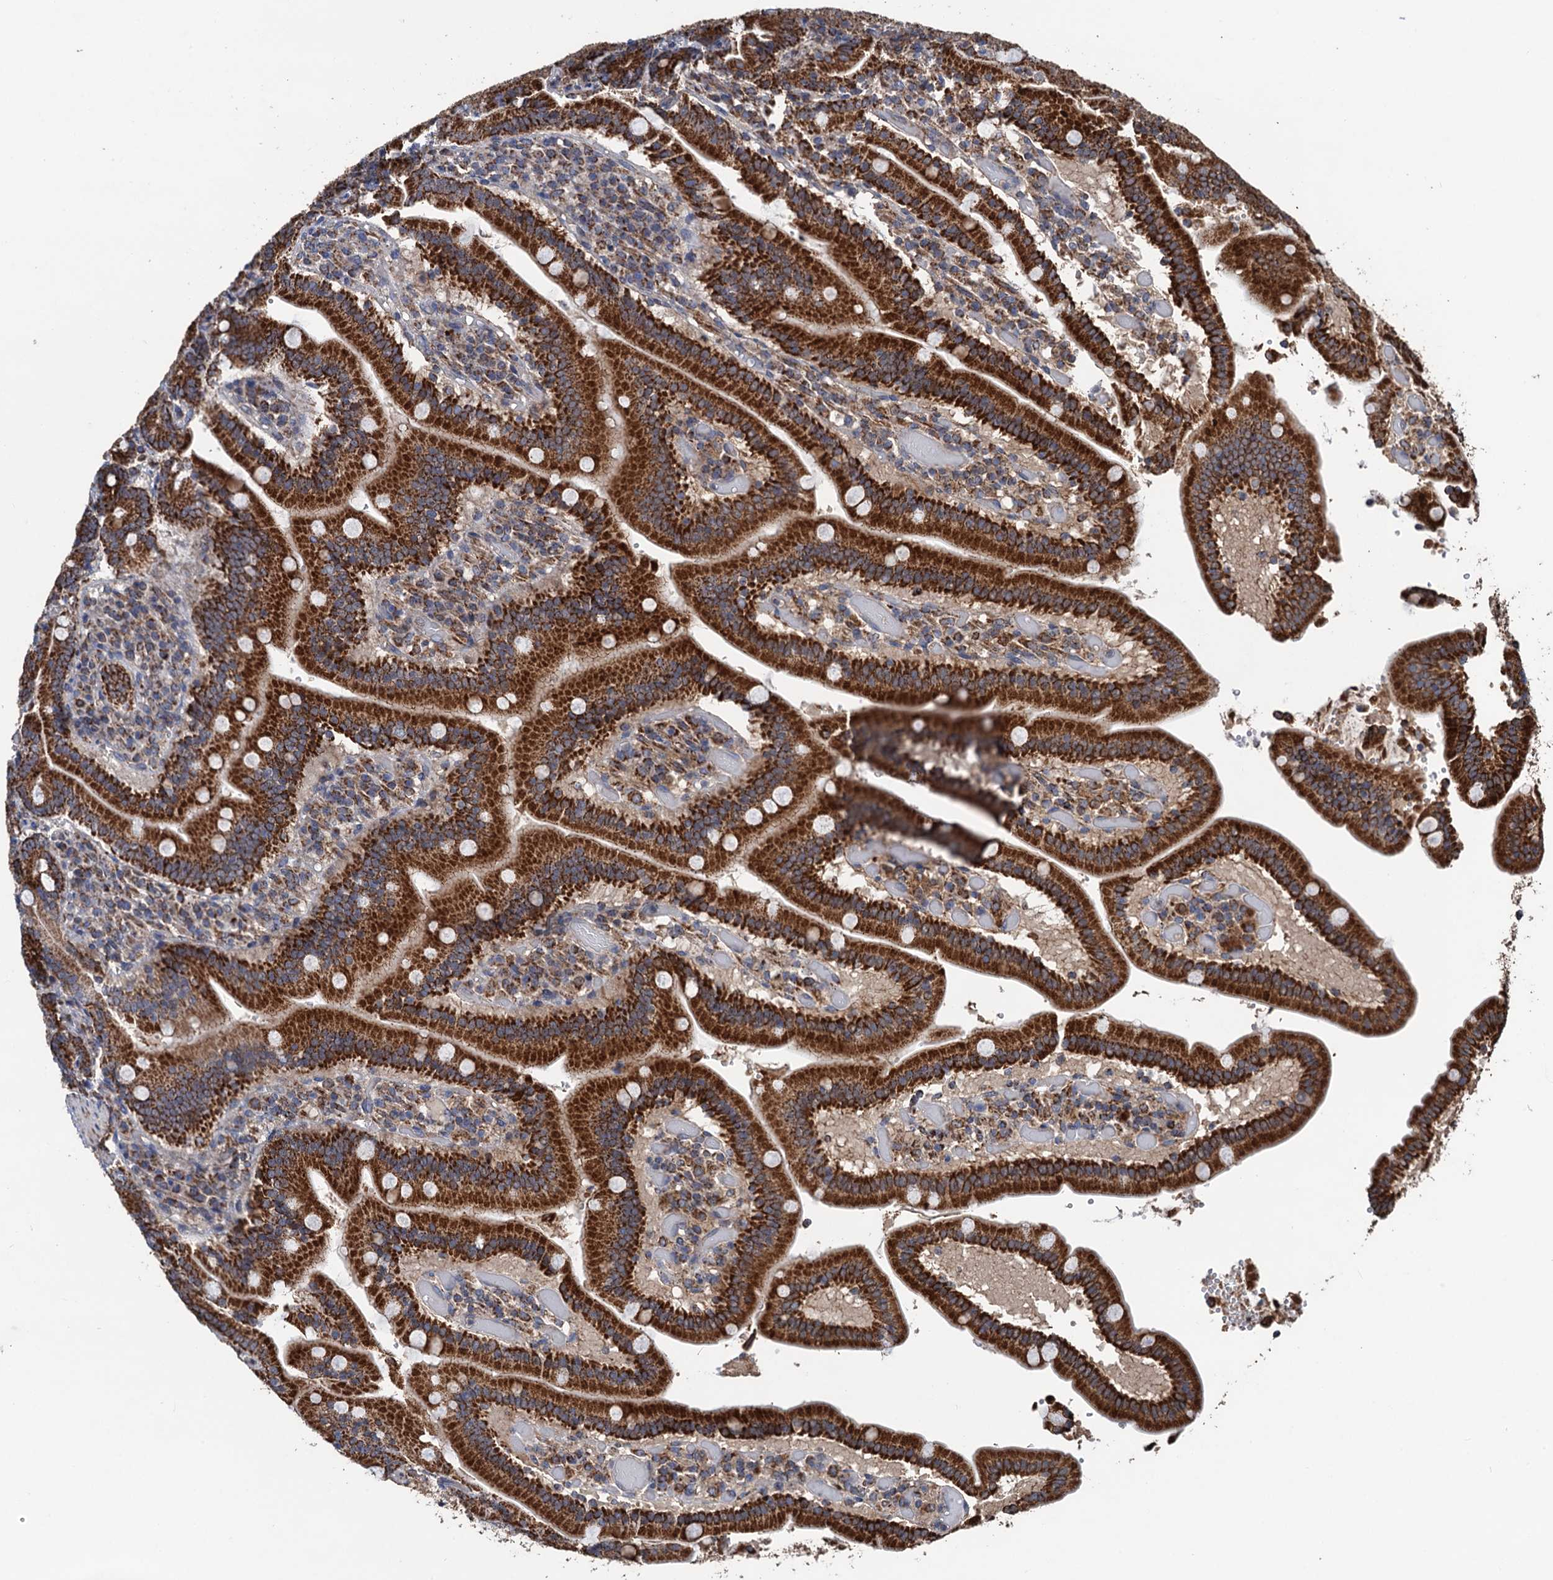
{"staining": {"intensity": "strong", "quantity": ">75%", "location": "cytoplasmic/membranous"}, "tissue": "duodenum", "cell_type": "Glandular cells", "image_type": "normal", "snomed": [{"axis": "morphology", "description": "Normal tissue, NOS"}, {"axis": "topography", "description": "Duodenum"}], "caption": "DAB (3,3'-diaminobenzidine) immunohistochemical staining of normal duodenum shows strong cytoplasmic/membranous protein positivity in approximately >75% of glandular cells.", "gene": "DGLUCY", "patient": {"sex": "female", "age": 62}}